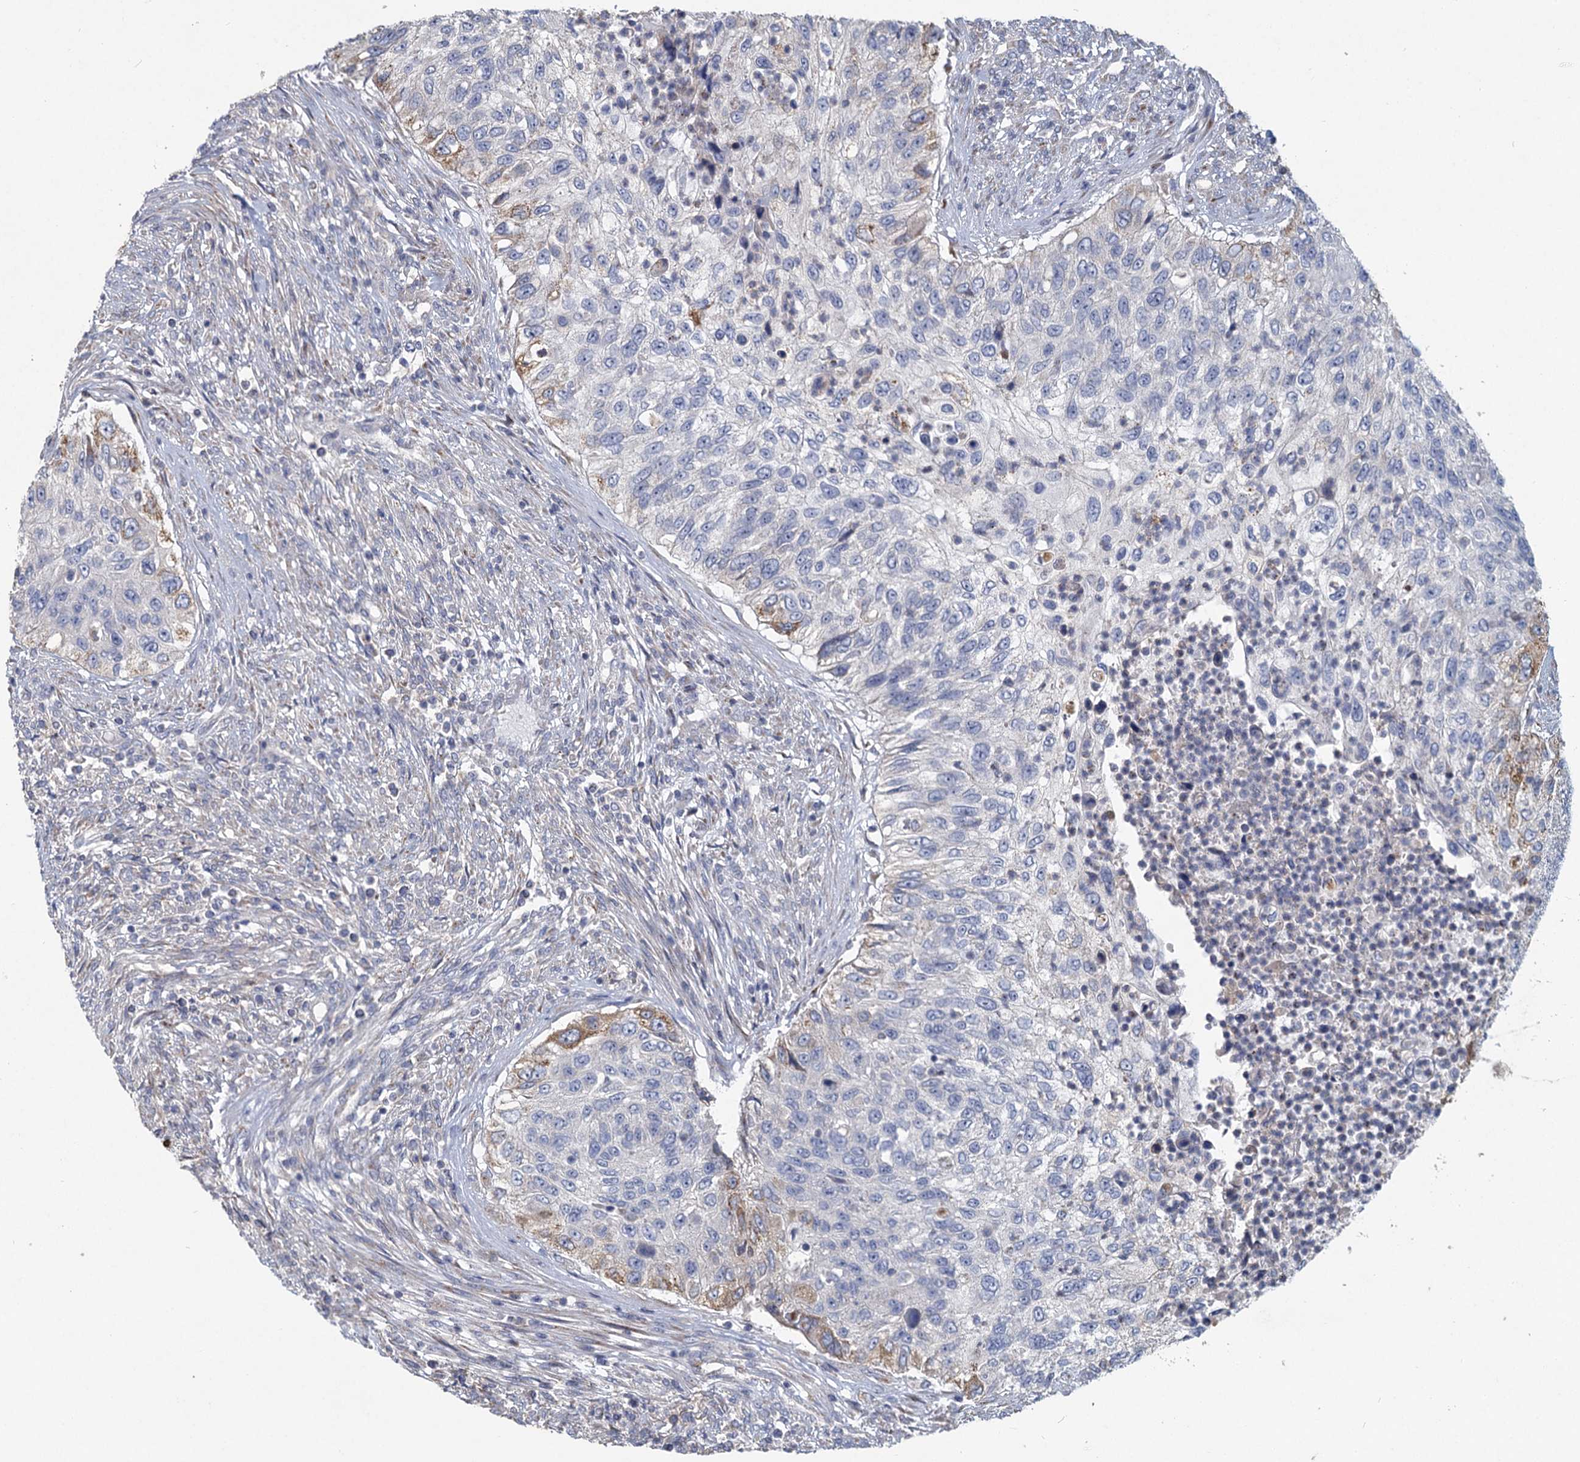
{"staining": {"intensity": "moderate", "quantity": "<25%", "location": "cytoplasmic/membranous"}, "tissue": "urothelial cancer", "cell_type": "Tumor cells", "image_type": "cancer", "snomed": [{"axis": "morphology", "description": "Urothelial carcinoma, High grade"}, {"axis": "topography", "description": "Urinary bladder"}], "caption": "High-grade urothelial carcinoma was stained to show a protein in brown. There is low levels of moderate cytoplasmic/membranous positivity in about <25% of tumor cells. (brown staining indicates protein expression, while blue staining denotes nuclei).", "gene": "HES2", "patient": {"sex": "female", "age": 60}}